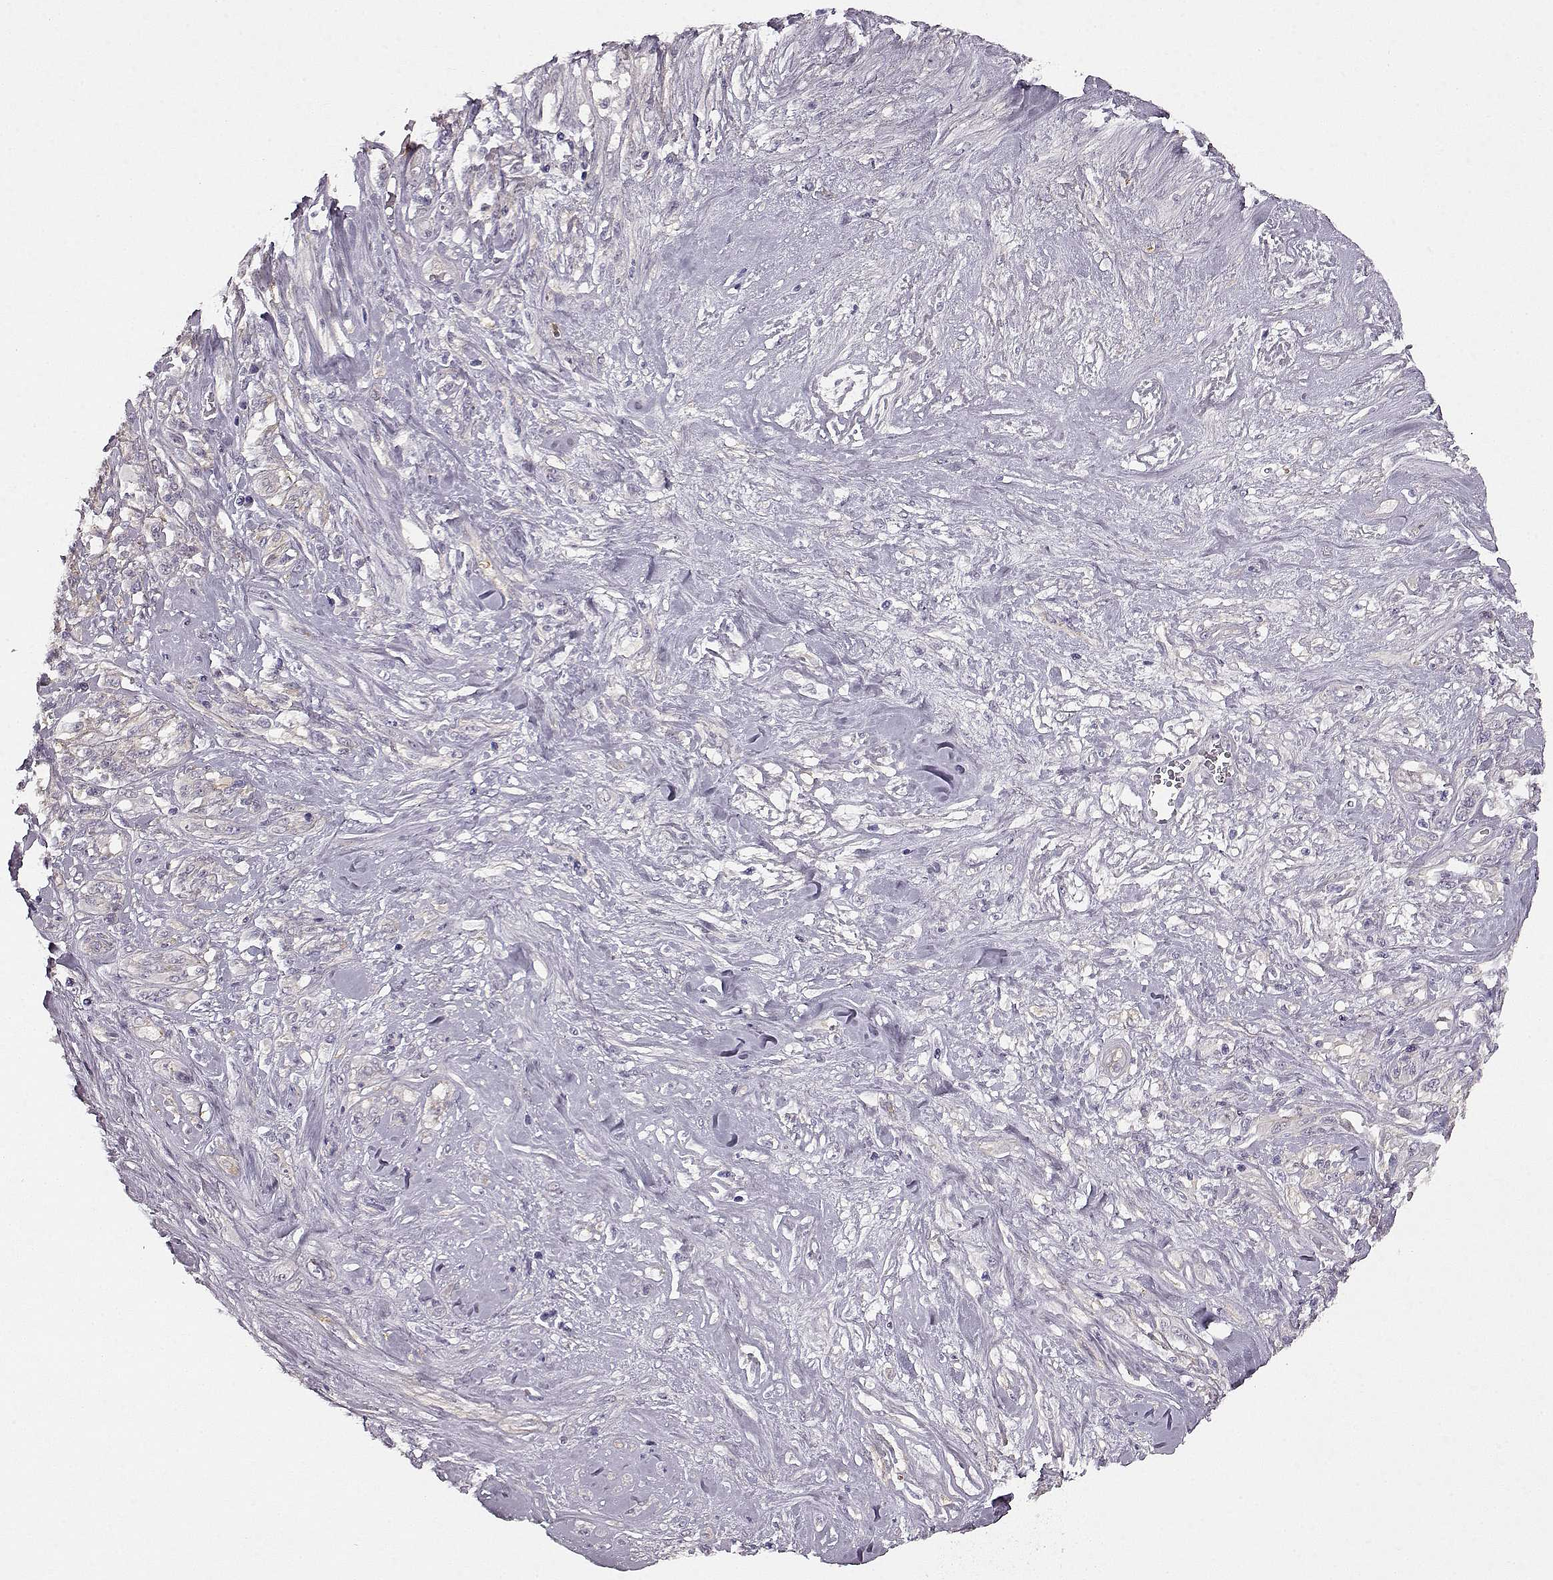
{"staining": {"intensity": "negative", "quantity": "none", "location": "none"}, "tissue": "melanoma", "cell_type": "Tumor cells", "image_type": "cancer", "snomed": [{"axis": "morphology", "description": "Malignant melanoma, NOS"}, {"axis": "topography", "description": "Skin"}], "caption": "Melanoma stained for a protein using immunohistochemistry reveals no staining tumor cells.", "gene": "TRIM69", "patient": {"sex": "female", "age": 91}}